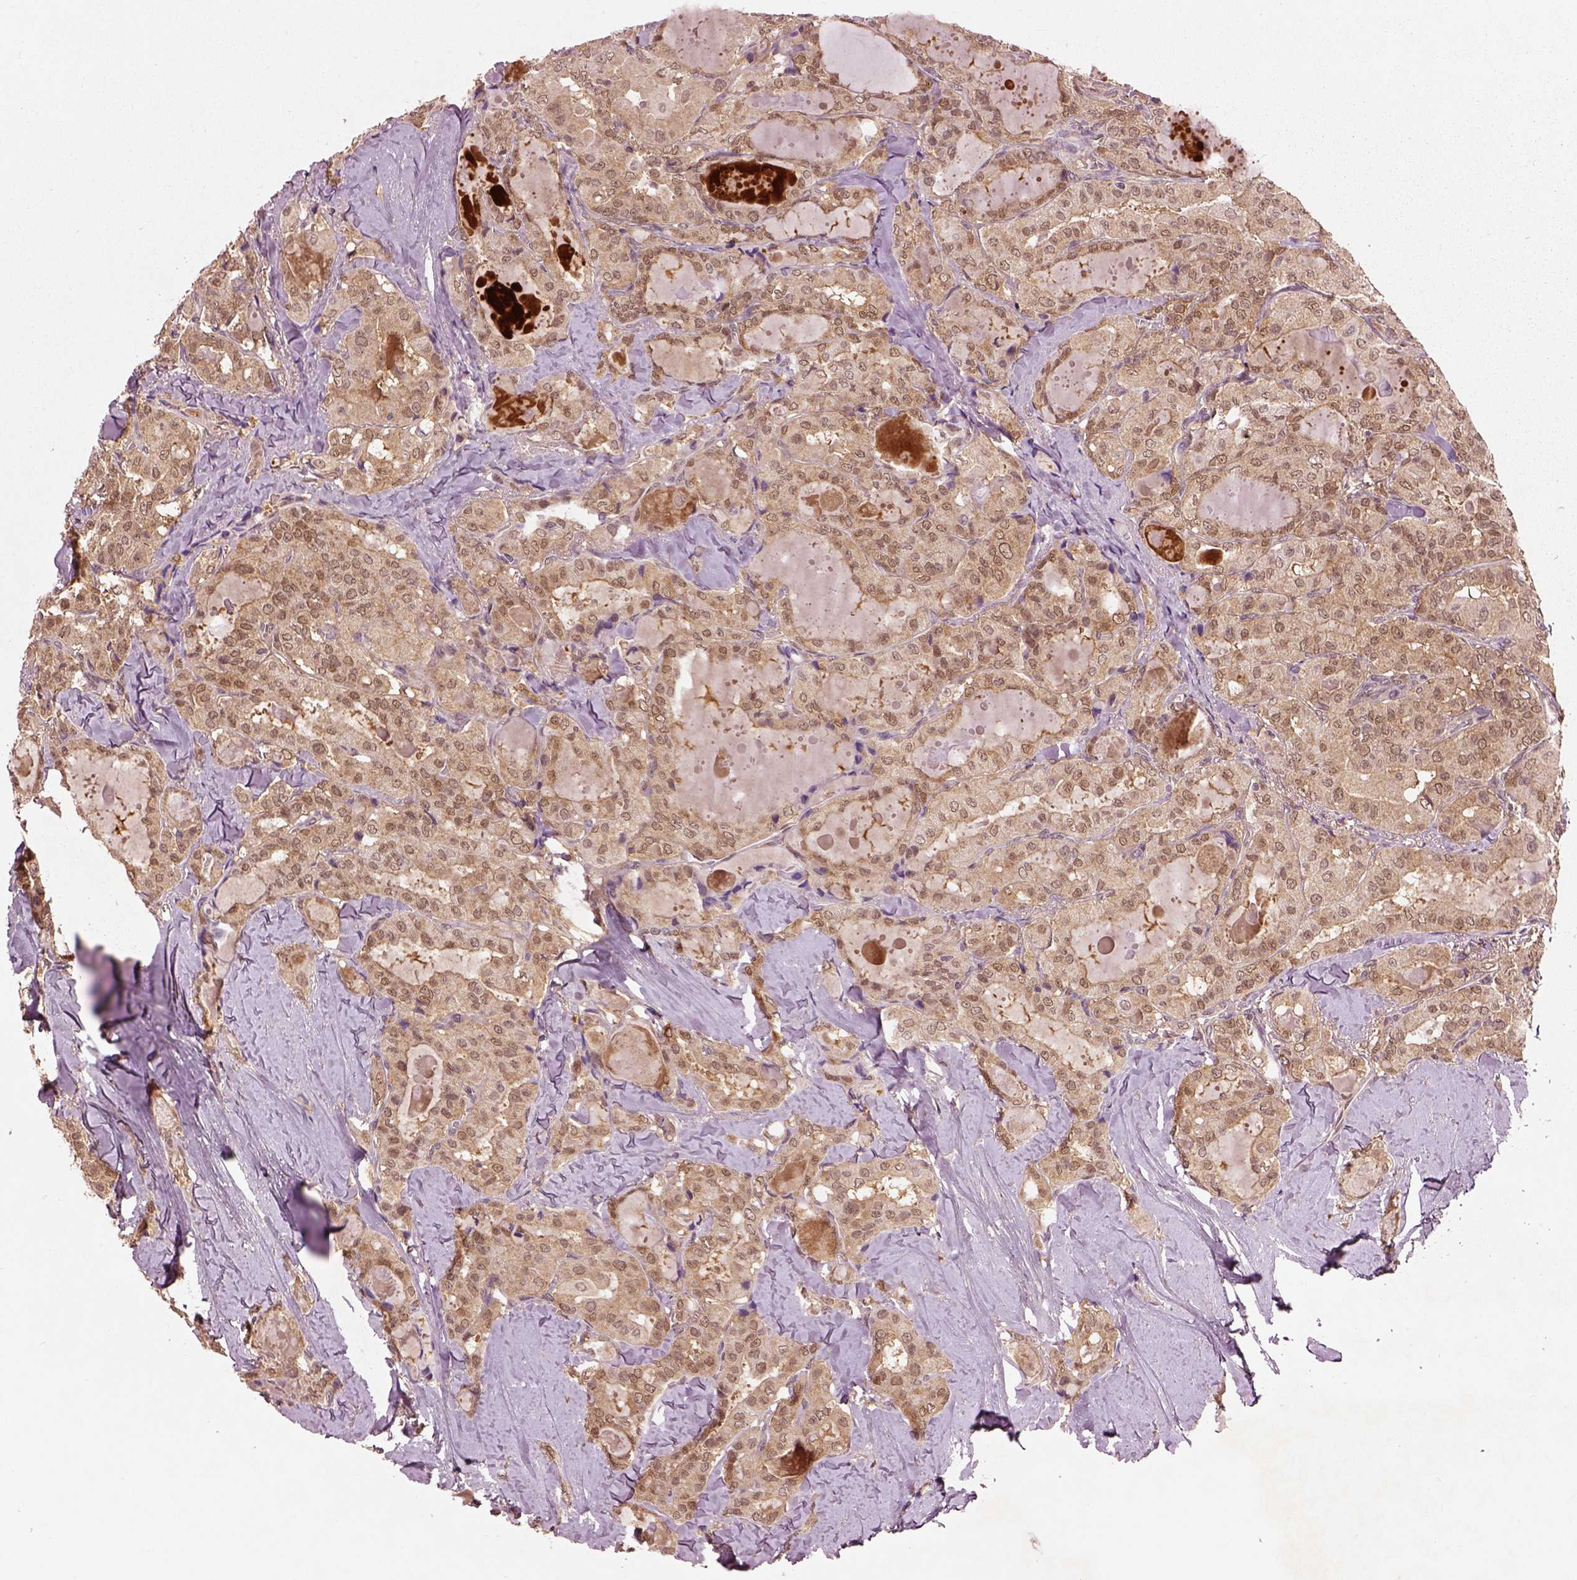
{"staining": {"intensity": "weak", "quantity": ">75%", "location": "cytoplasmic/membranous,nuclear"}, "tissue": "thyroid cancer", "cell_type": "Tumor cells", "image_type": "cancer", "snomed": [{"axis": "morphology", "description": "Papillary adenocarcinoma, NOS"}, {"axis": "topography", "description": "Thyroid gland"}], "caption": "Weak cytoplasmic/membranous and nuclear staining for a protein is identified in approximately >75% of tumor cells of thyroid cancer (papillary adenocarcinoma) using immunohistochemistry (IHC).", "gene": "MDP1", "patient": {"sex": "female", "age": 41}}